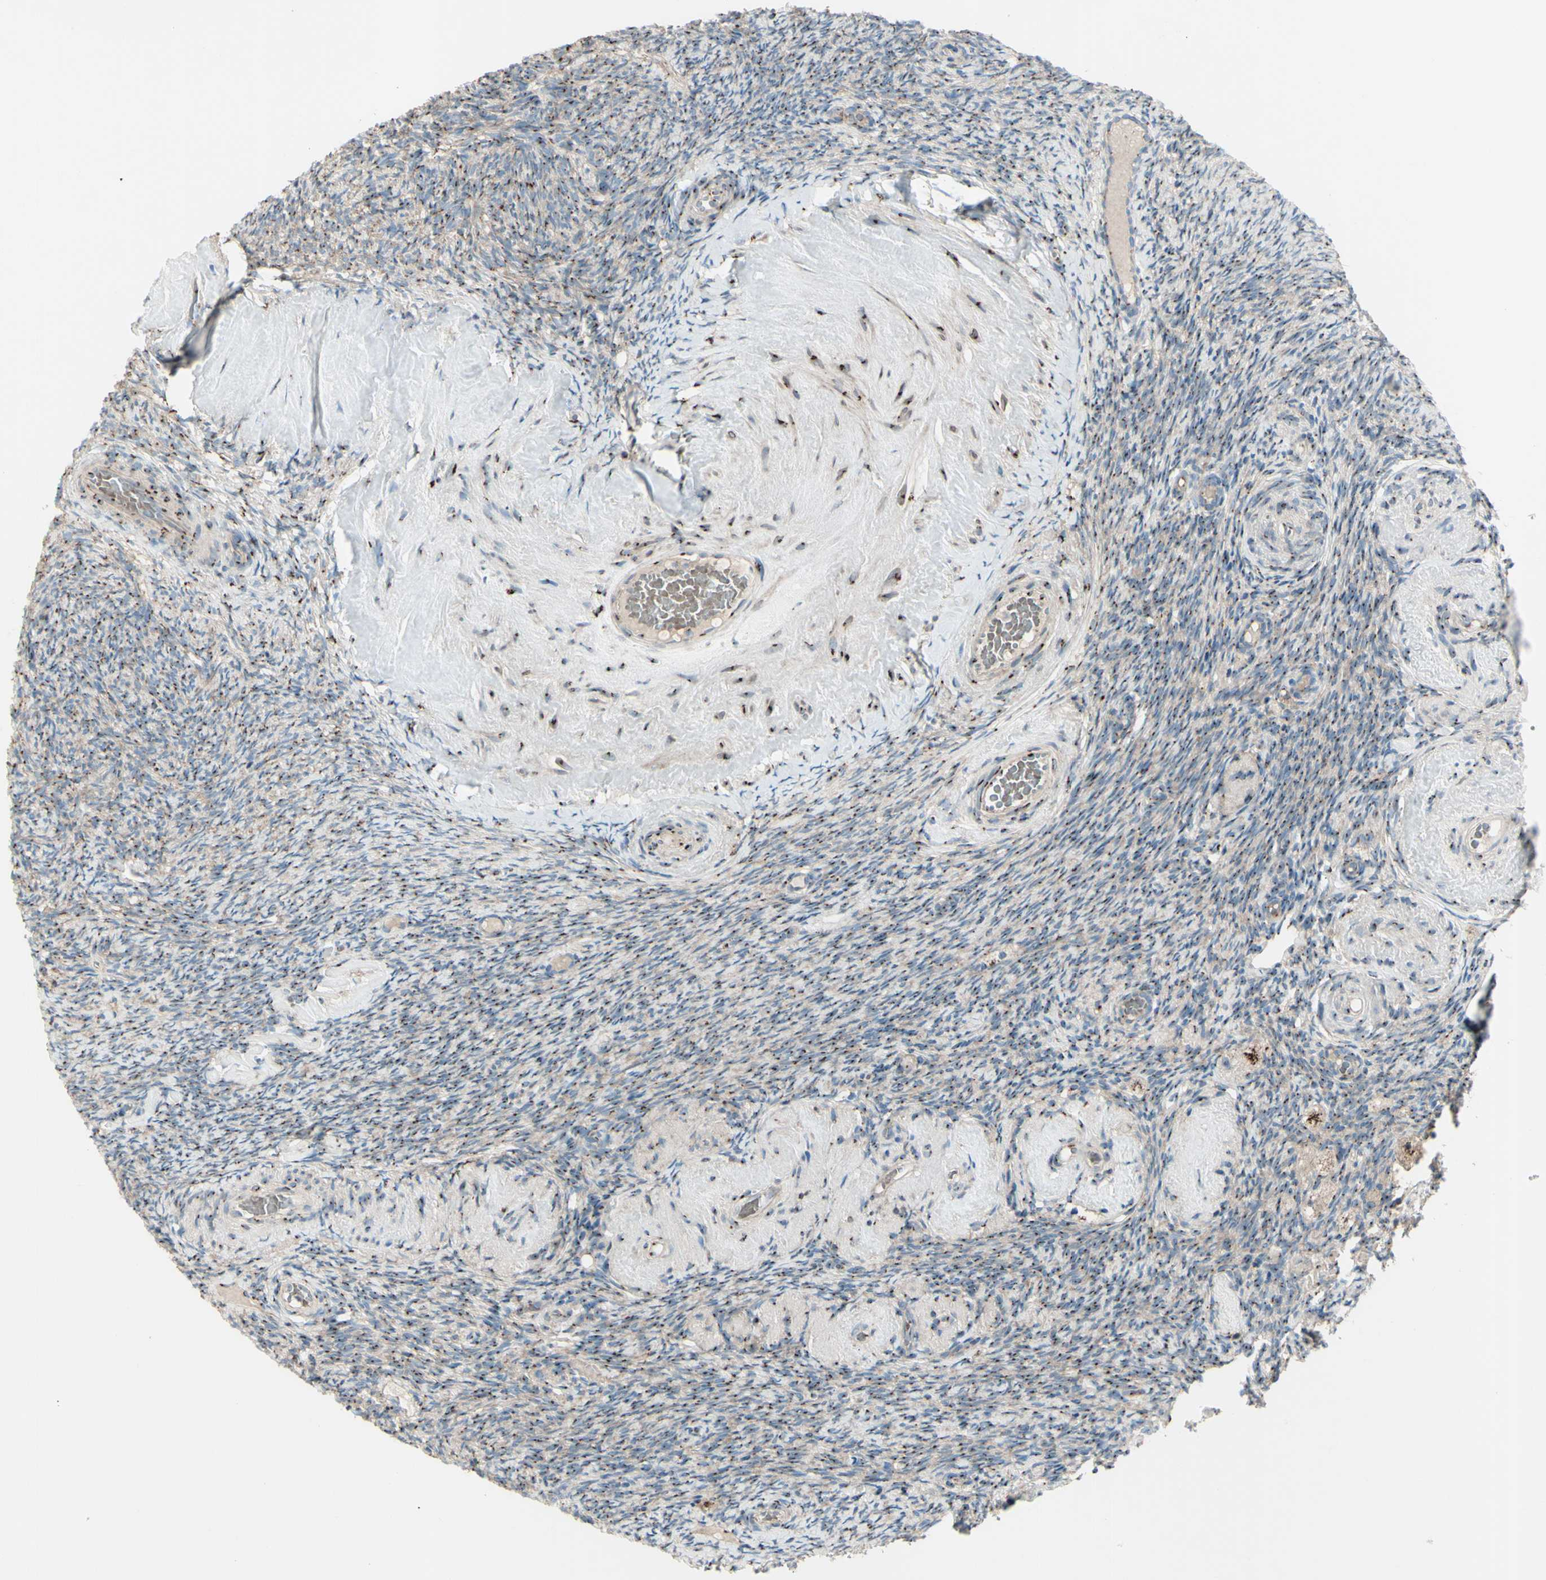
{"staining": {"intensity": "moderate", "quantity": ">75%", "location": "cytoplasmic/membranous"}, "tissue": "ovary", "cell_type": "Follicle cells", "image_type": "normal", "snomed": [{"axis": "morphology", "description": "Normal tissue, NOS"}, {"axis": "topography", "description": "Ovary"}], "caption": "An immunohistochemistry histopathology image of unremarkable tissue is shown. Protein staining in brown highlights moderate cytoplasmic/membranous positivity in ovary within follicle cells. (Brightfield microscopy of DAB IHC at high magnification).", "gene": "BPNT2", "patient": {"sex": "female", "age": 60}}